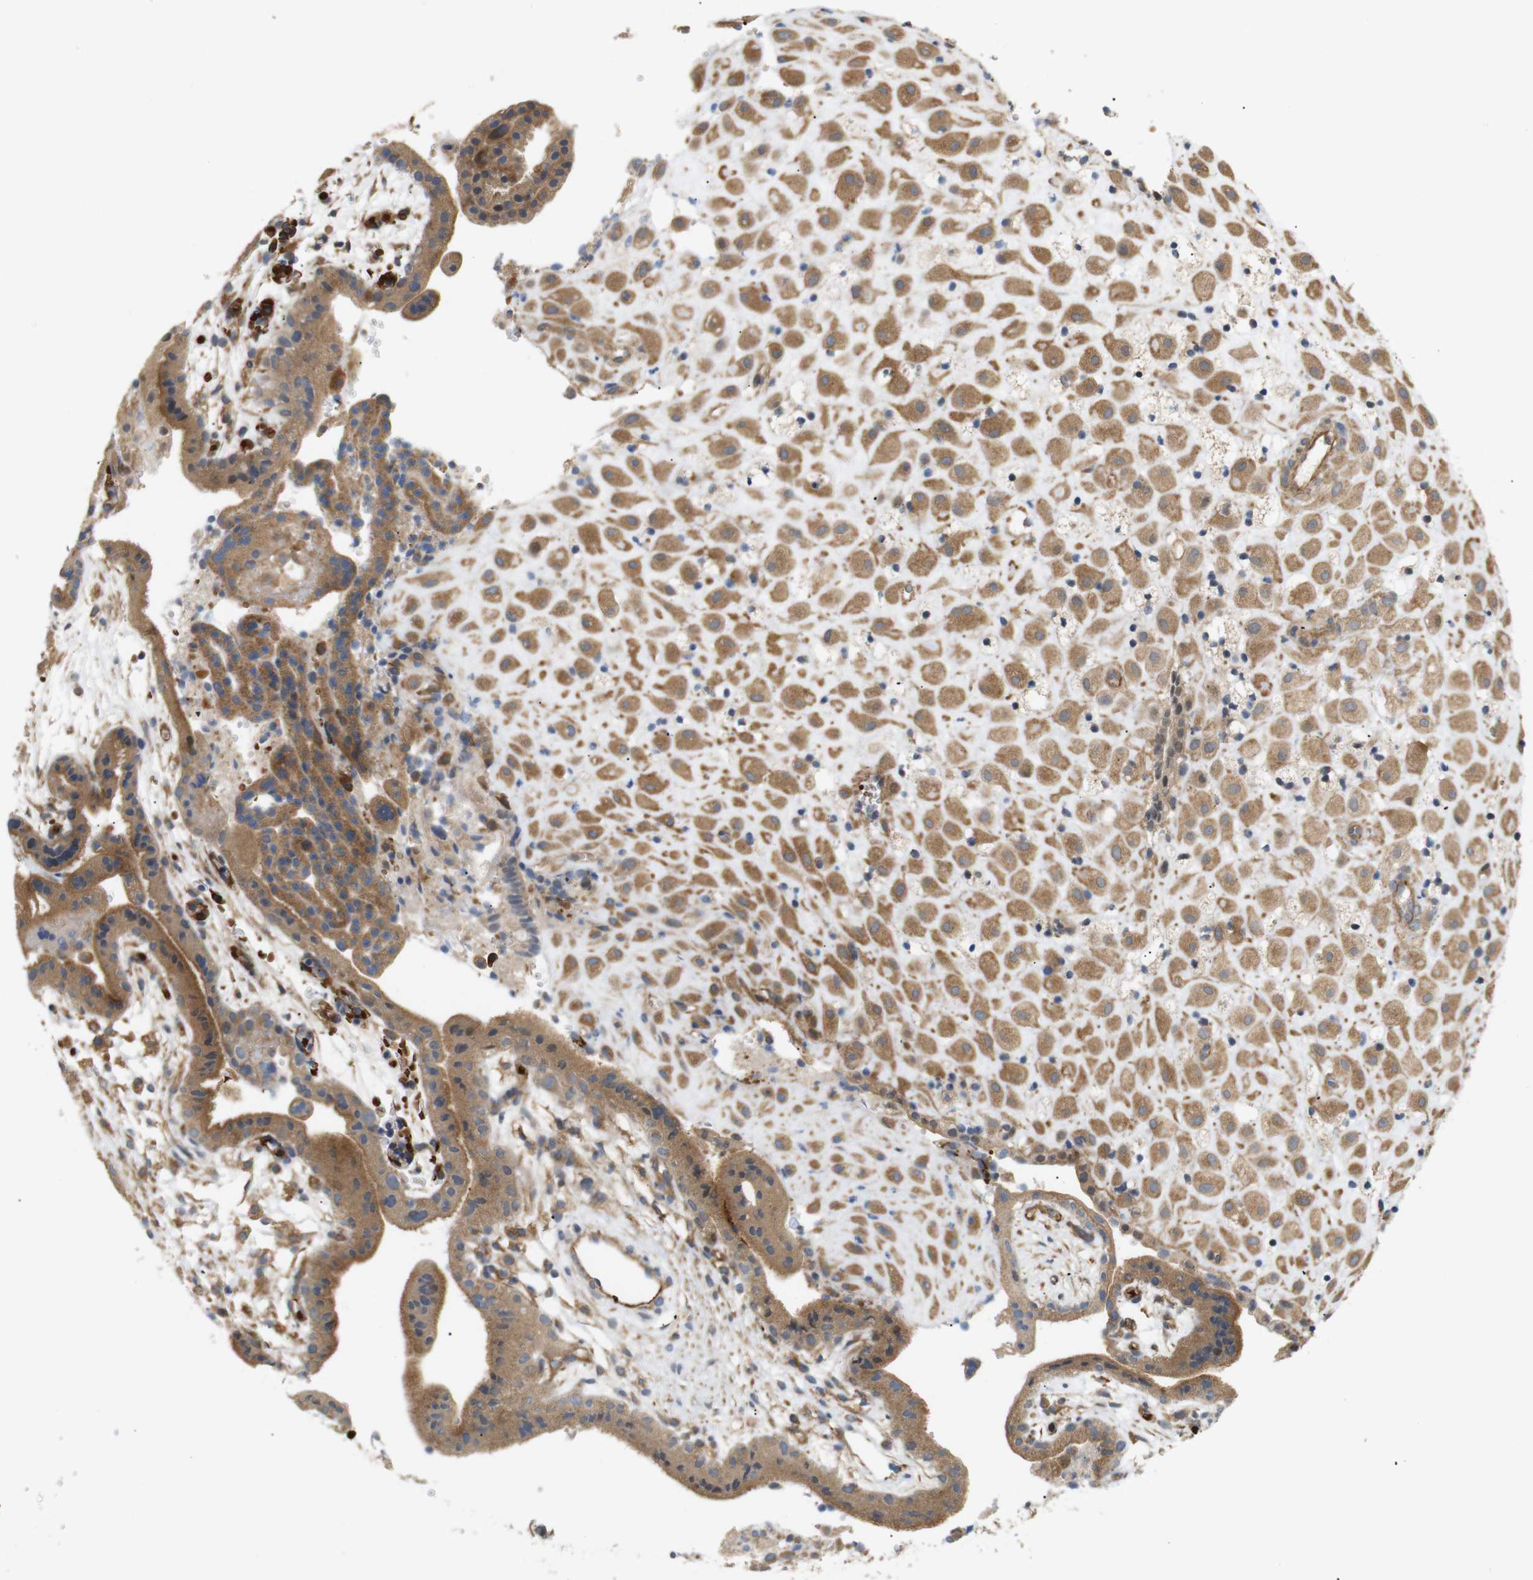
{"staining": {"intensity": "moderate", "quantity": ">75%", "location": "cytoplasmic/membranous"}, "tissue": "placenta", "cell_type": "Decidual cells", "image_type": "normal", "snomed": [{"axis": "morphology", "description": "Normal tissue, NOS"}, {"axis": "topography", "description": "Placenta"}], "caption": "Immunohistochemistry micrograph of unremarkable placenta stained for a protein (brown), which exhibits medium levels of moderate cytoplasmic/membranous staining in approximately >75% of decidual cells.", "gene": "RPTOR", "patient": {"sex": "female", "age": 18}}